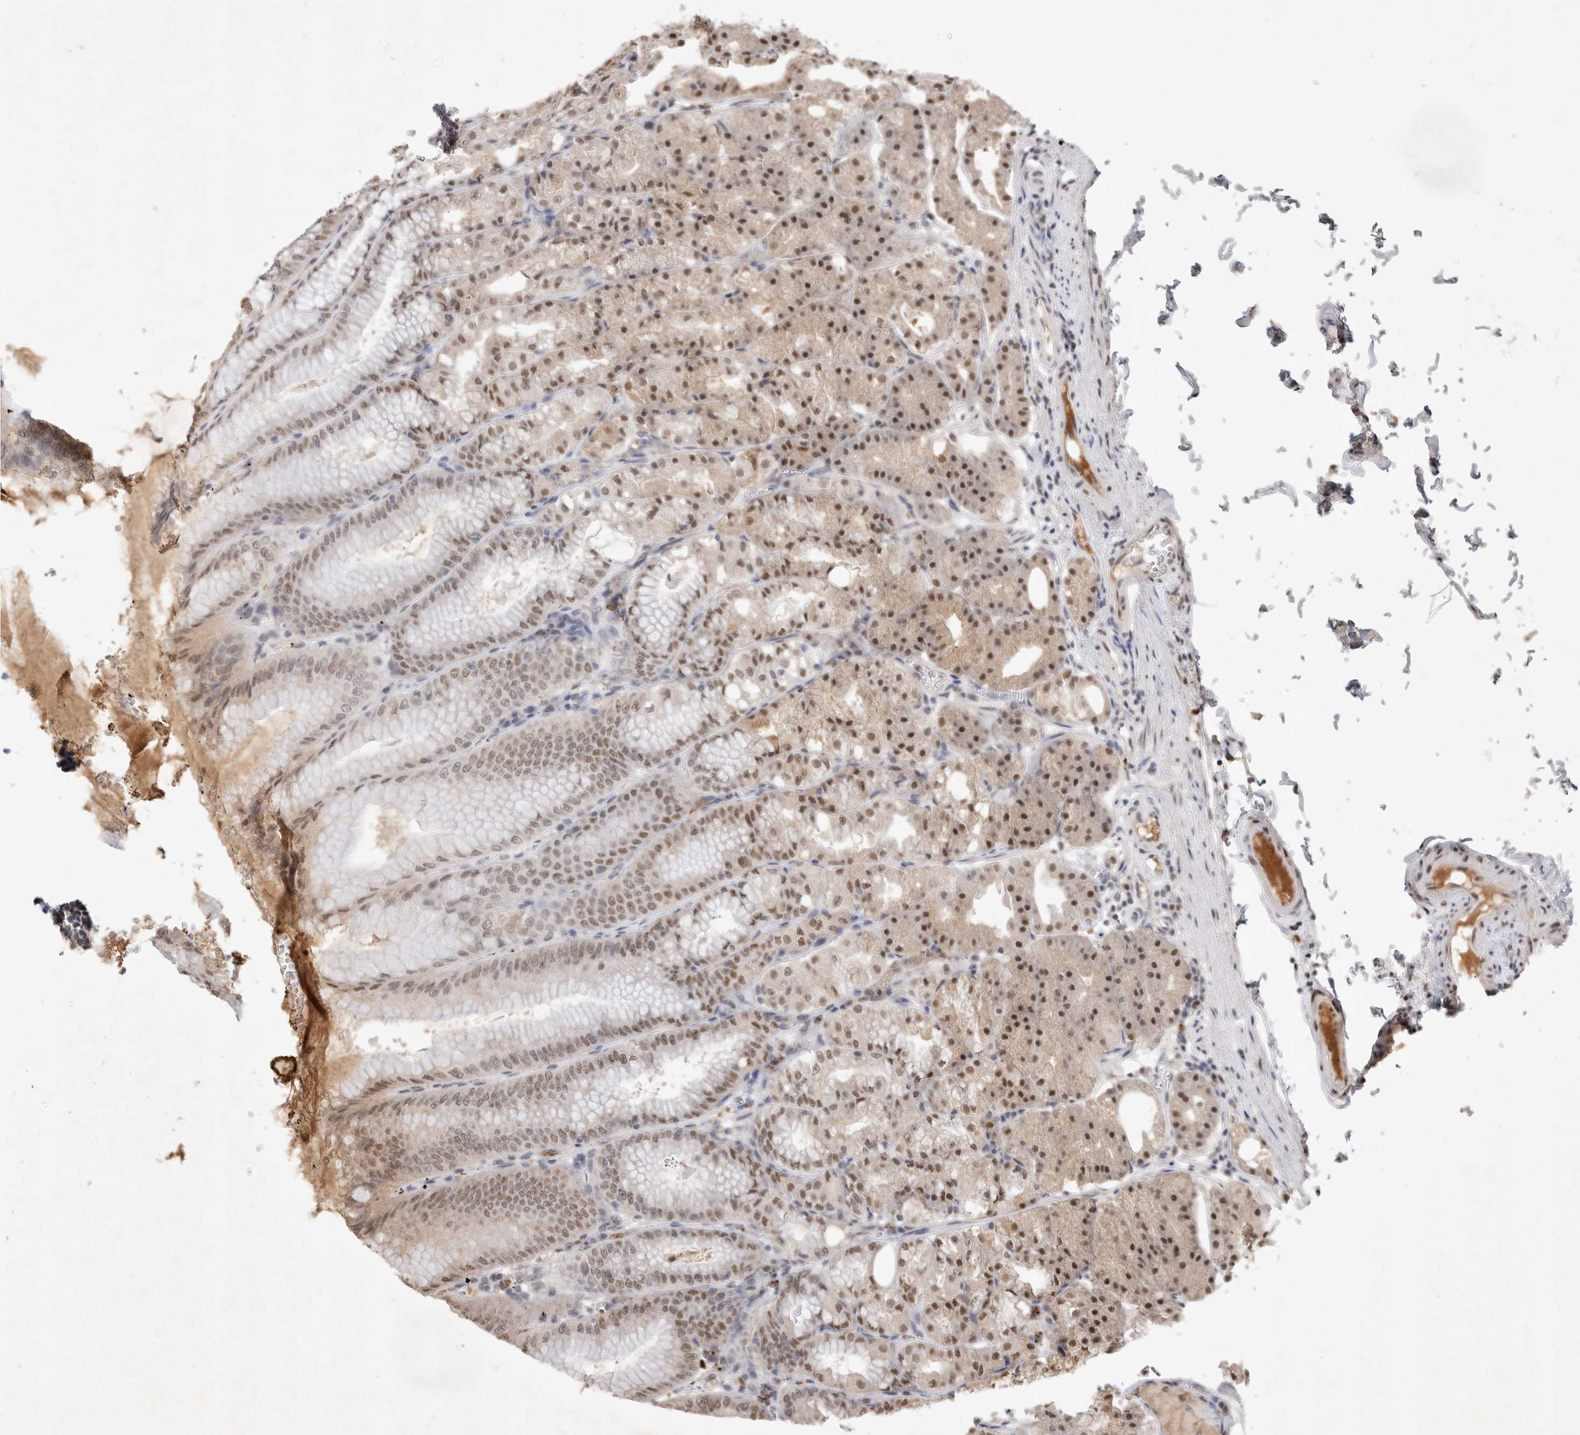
{"staining": {"intensity": "moderate", "quantity": "25%-75%", "location": "cytoplasmic/membranous,nuclear"}, "tissue": "stomach", "cell_type": "Glandular cells", "image_type": "normal", "snomed": [{"axis": "morphology", "description": "Normal tissue, NOS"}, {"axis": "topography", "description": "Stomach, lower"}], "caption": "Immunohistochemical staining of unremarkable stomach reveals 25%-75% levels of moderate cytoplasmic/membranous,nuclear protein expression in approximately 25%-75% of glandular cells.", "gene": "XRCC5", "patient": {"sex": "male", "age": 71}}